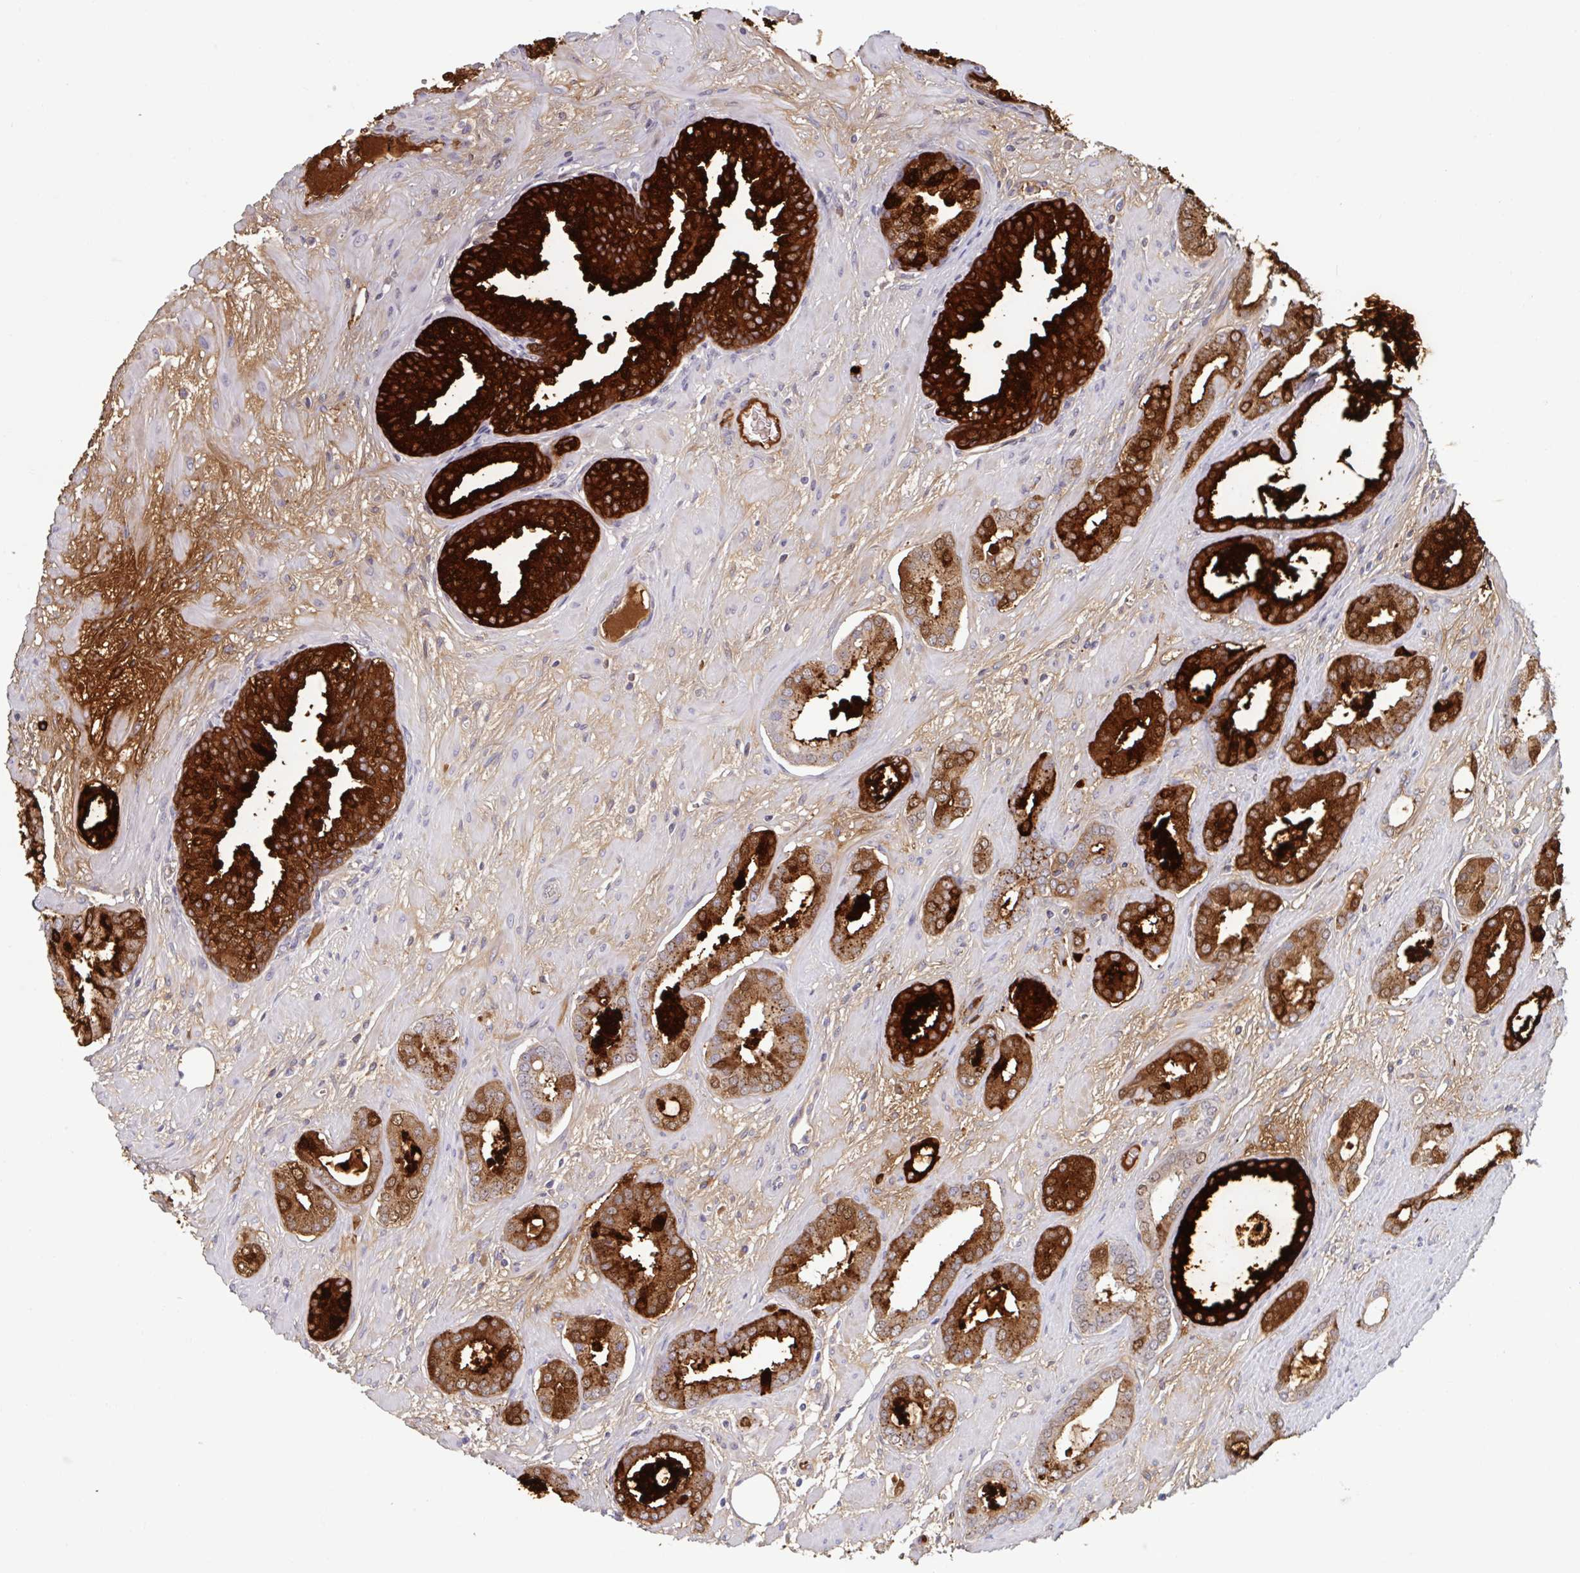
{"staining": {"intensity": "strong", "quantity": "25%-75%", "location": "cytoplasmic/membranous"}, "tissue": "prostate cancer", "cell_type": "Tumor cells", "image_type": "cancer", "snomed": [{"axis": "morphology", "description": "Adenocarcinoma, High grade"}, {"axis": "topography", "description": "Prostate"}], "caption": "Protein staining of prostate cancer (high-grade adenocarcinoma) tissue displays strong cytoplasmic/membranous staining in approximately 25%-75% of tumor cells. (brown staining indicates protein expression, while blue staining denotes nuclei).", "gene": "MSMB", "patient": {"sex": "male", "age": 58}}